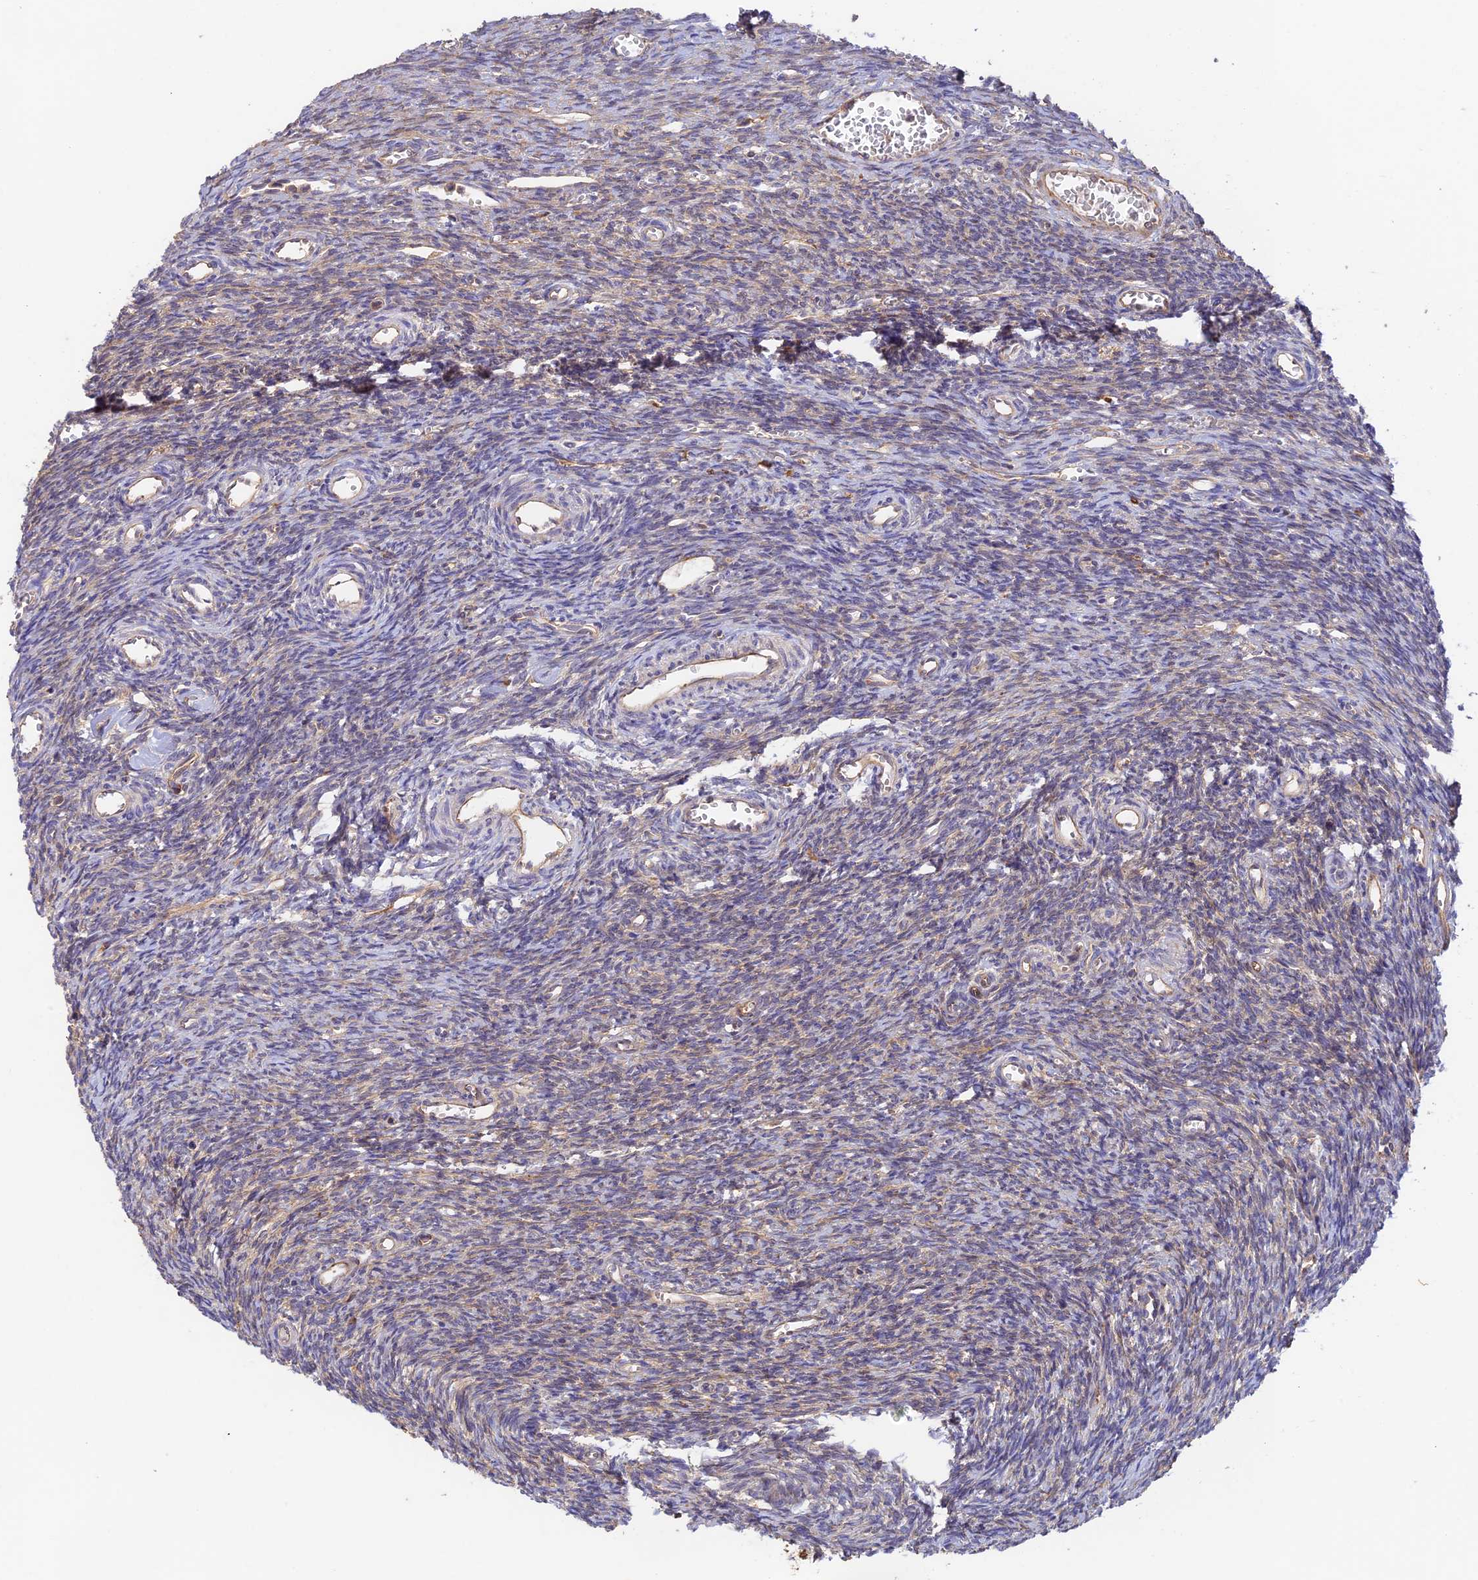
{"staining": {"intensity": "weak", "quantity": "25%-75%", "location": "cytoplasmic/membranous"}, "tissue": "ovary", "cell_type": "Ovarian stroma cells", "image_type": "normal", "snomed": [{"axis": "morphology", "description": "Normal tissue, NOS"}, {"axis": "topography", "description": "Ovary"}], "caption": "Protein staining by IHC exhibits weak cytoplasmic/membranous expression in about 25%-75% of ovarian stroma cells in unremarkable ovary.", "gene": "MYO9A", "patient": {"sex": "female", "age": 39}}